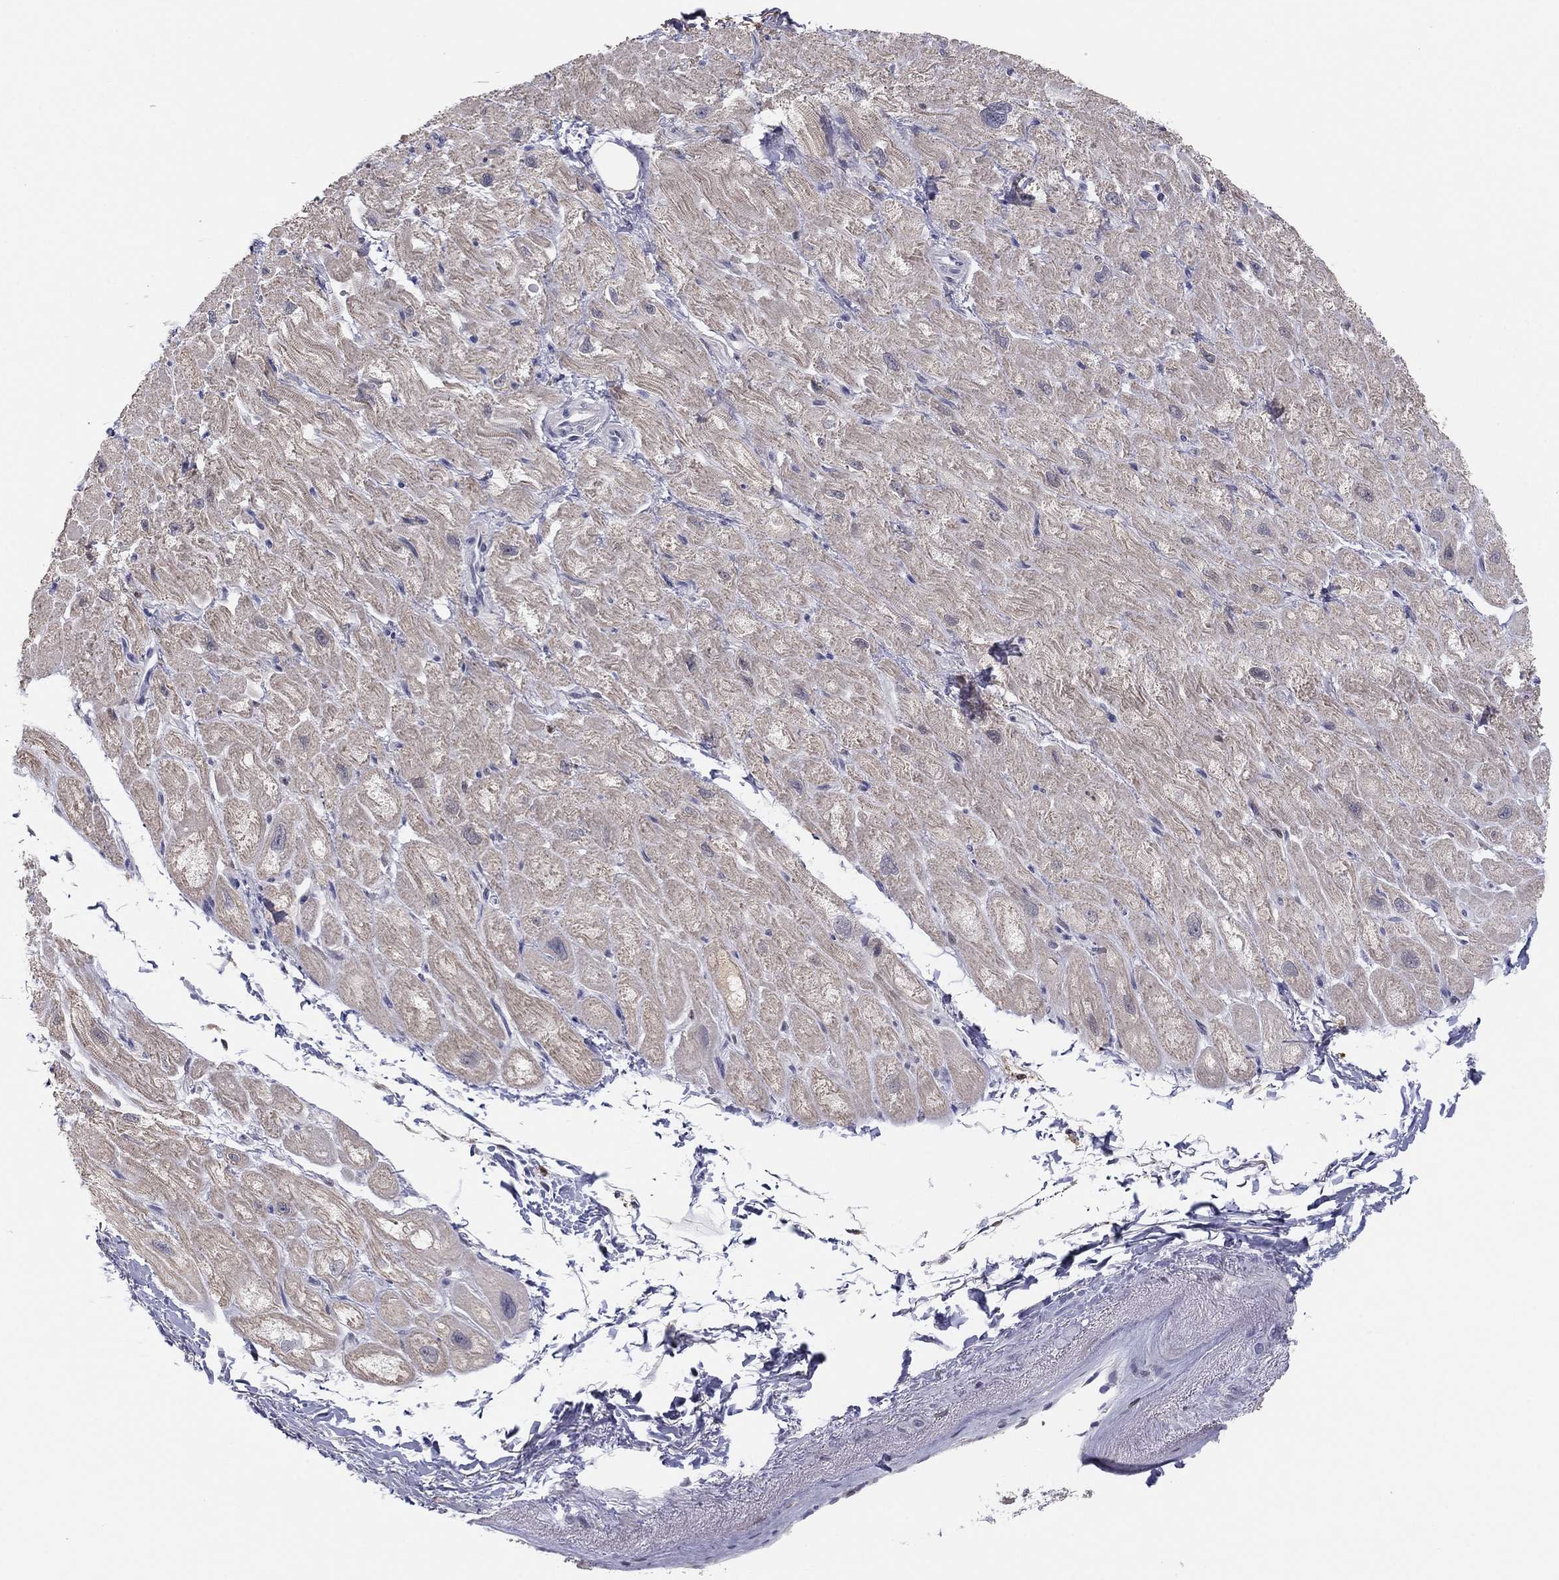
{"staining": {"intensity": "negative", "quantity": "none", "location": "none"}, "tissue": "heart muscle", "cell_type": "Cardiomyocytes", "image_type": "normal", "snomed": [{"axis": "morphology", "description": "Normal tissue, NOS"}, {"axis": "topography", "description": "Heart"}], "caption": "Immunohistochemical staining of normal heart muscle shows no significant expression in cardiomyocytes. The staining was performed using DAB to visualize the protein expression in brown, while the nuclei were stained in blue with hematoxylin (Magnification: 20x).", "gene": "PDXK", "patient": {"sex": "male", "age": 66}}